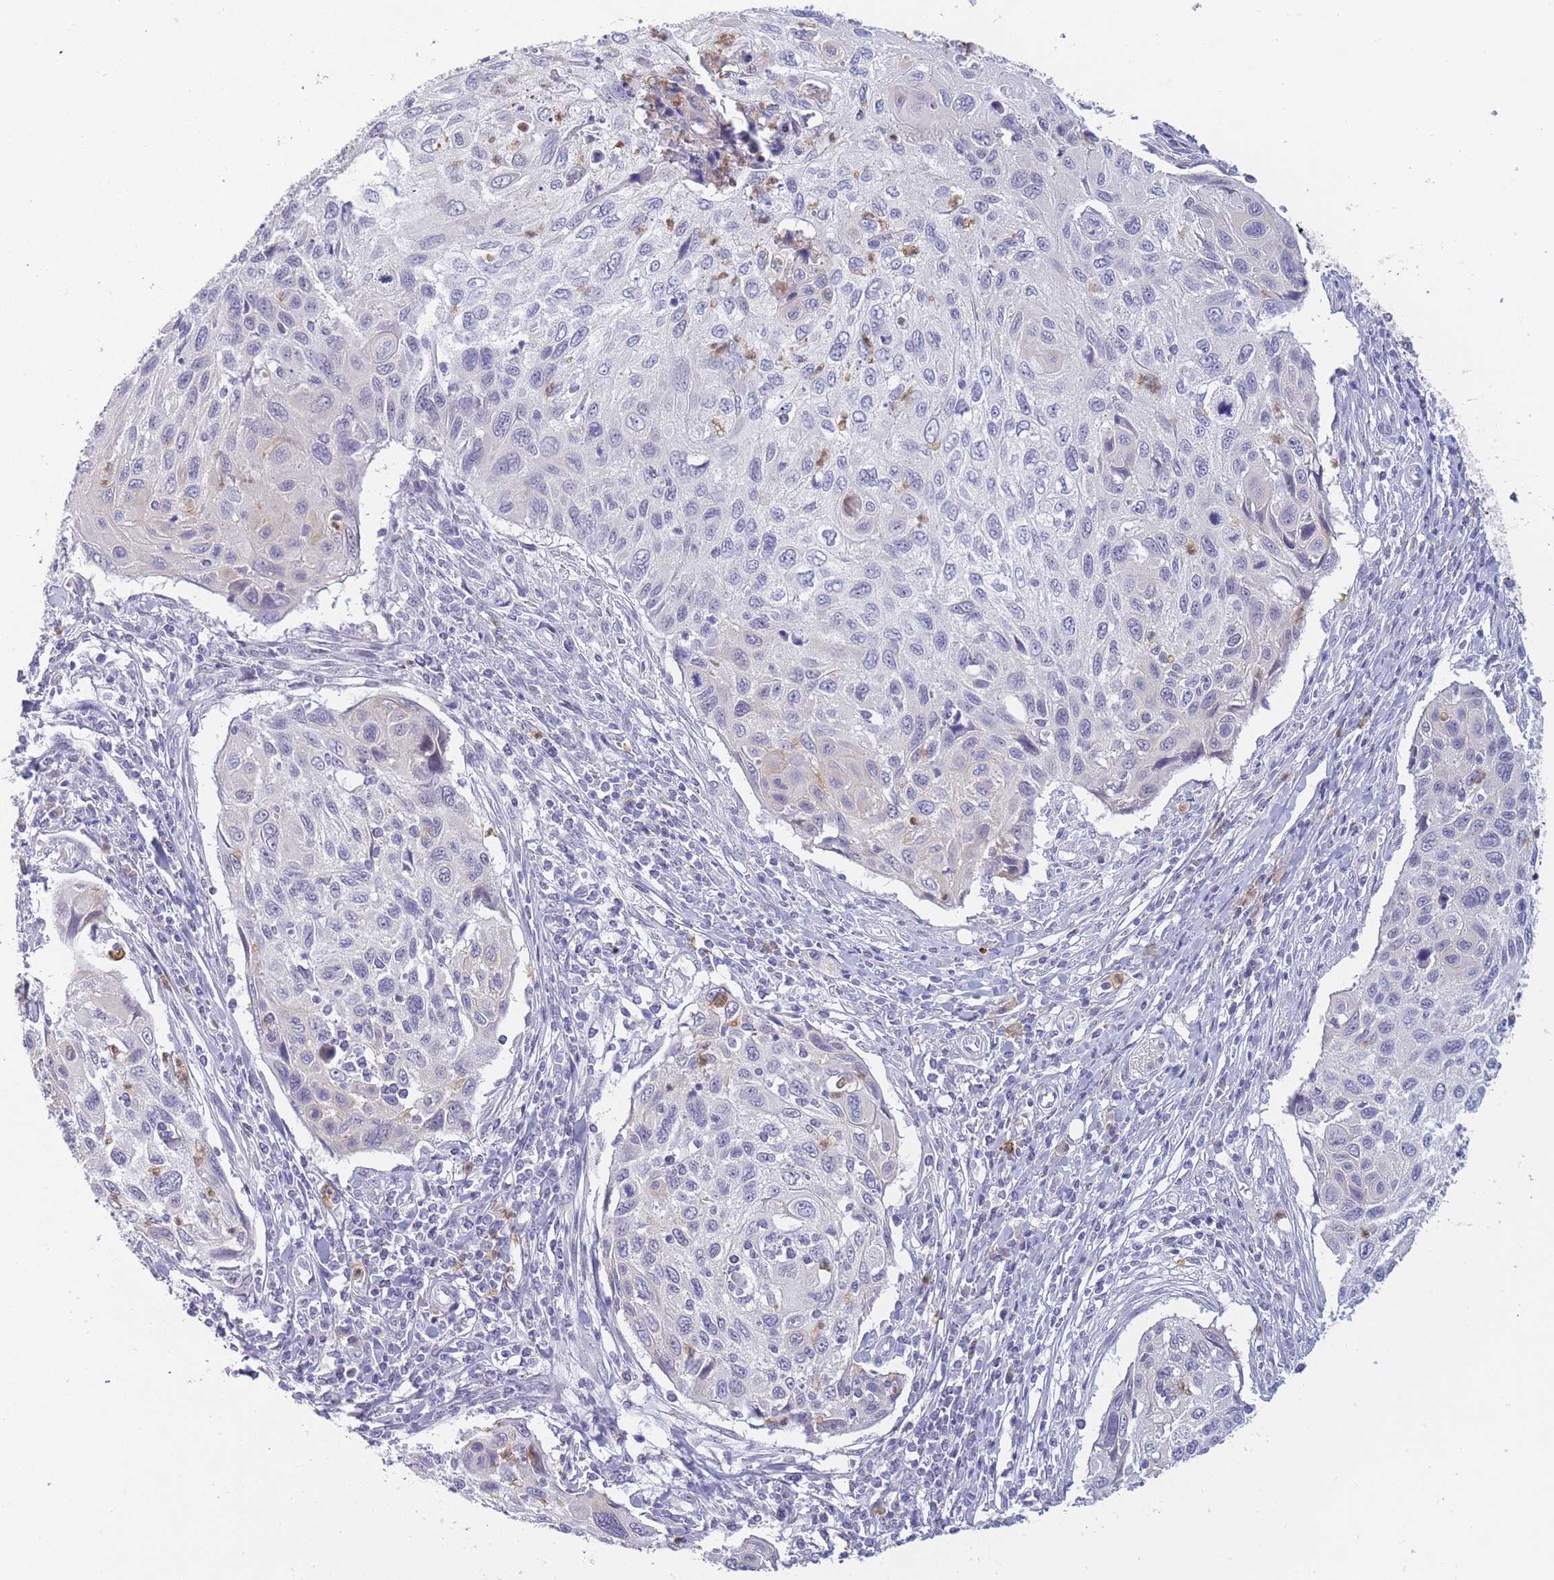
{"staining": {"intensity": "negative", "quantity": "none", "location": "none"}, "tissue": "cervical cancer", "cell_type": "Tumor cells", "image_type": "cancer", "snomed": [{"axis": "morphology", "description": "Squamous cell carcinoma, NOS"}, {"axis": "topography", "description": "Cervix"}], "caption": "This is an immunohistochemistry histopathology image of cervical cancer (squamous cell carcinoma). There is no expression in tumor cells.", "gene": "NDUFAF6", "patient": {"sex": "female", "age": 70}}